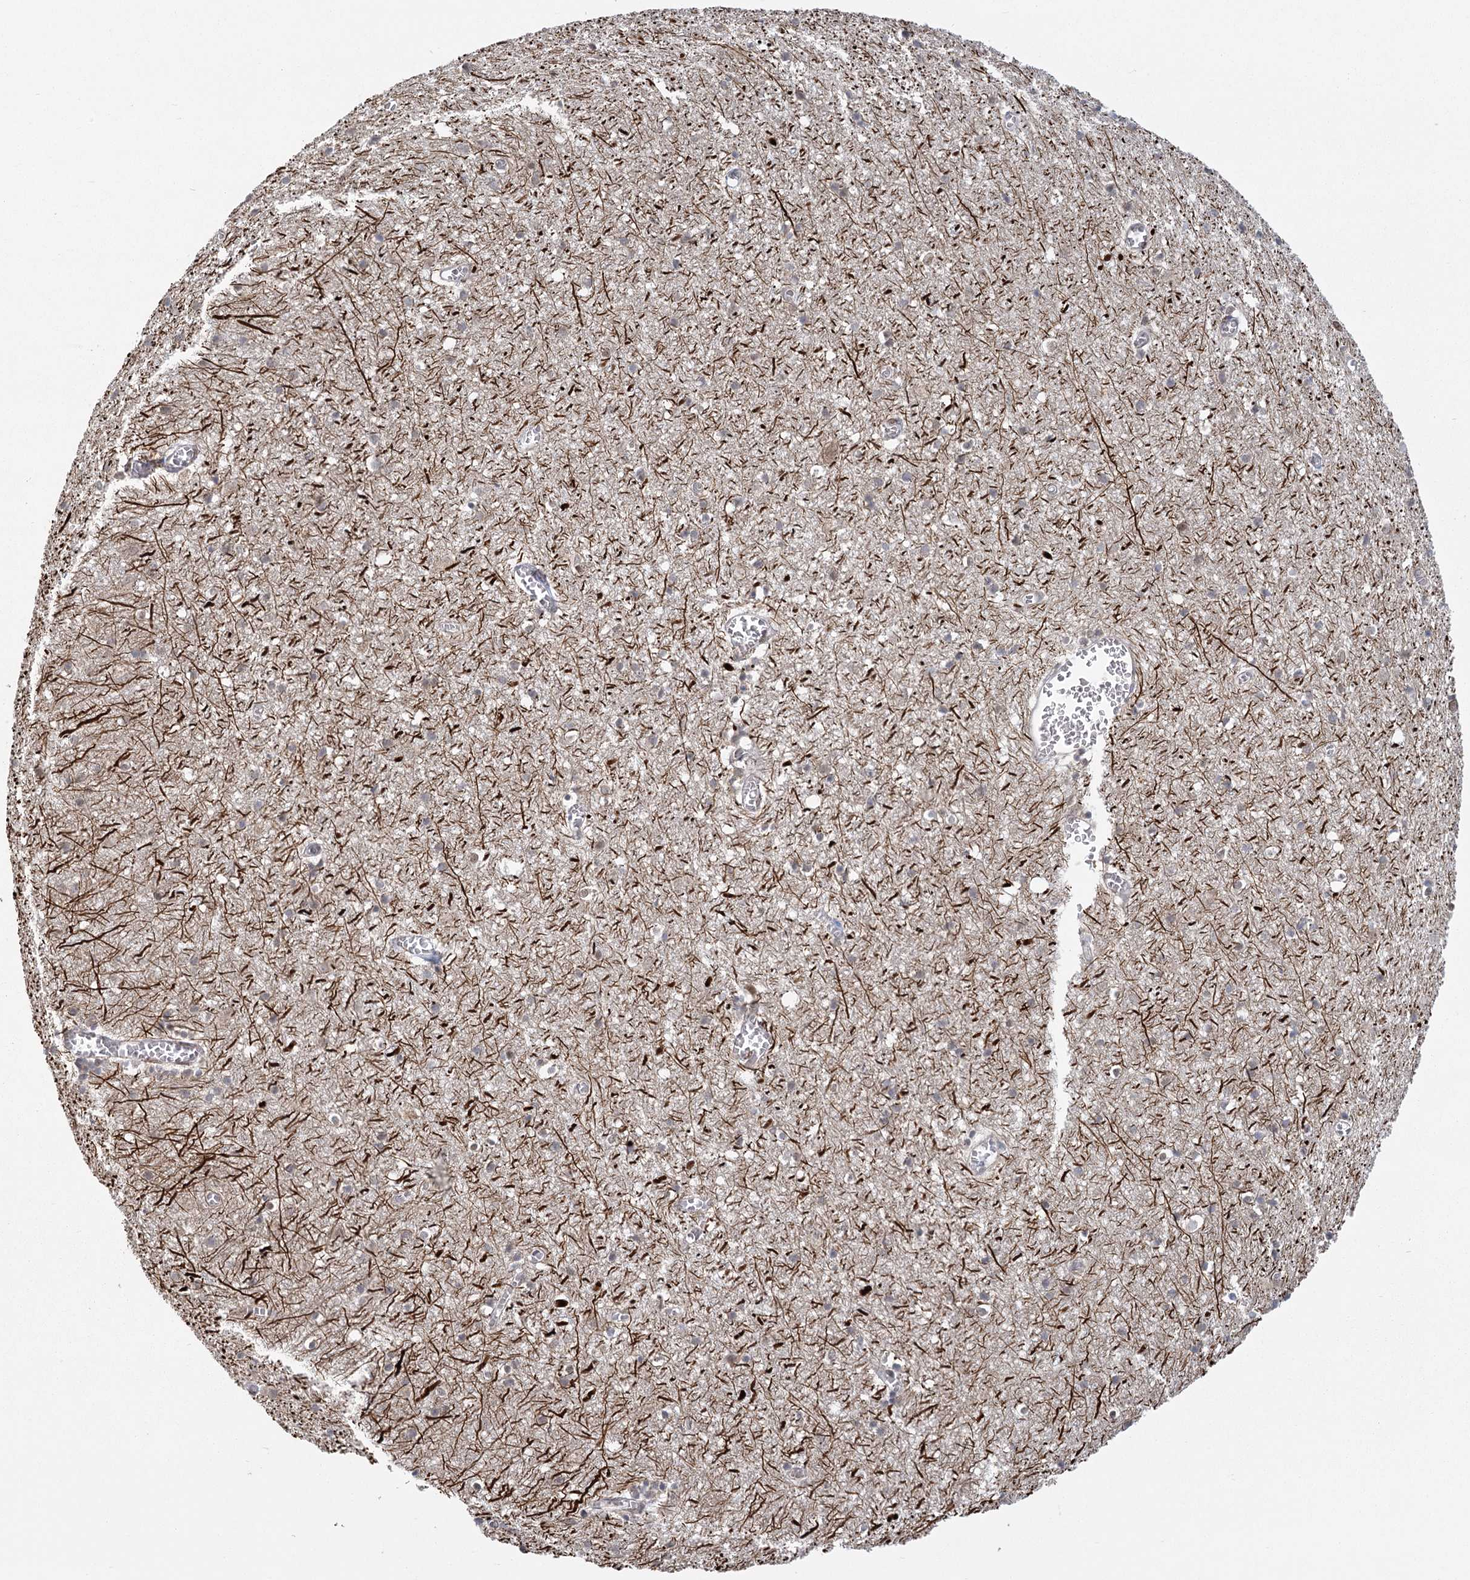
{"staining": {"intensity": "weak", "quantity": "<25%", "location": "cytoplasmic/membranous"}, "tissue": "cerebral cortex", "cell_type": "Endothelial cells", "image_type": "normal", "snomed": [{"axis": "morphology", "description": "Normal tissue, NOS"}, {"axis": "topography", "description": "Cerebral cortex"}], "caption": "Image shows no protein positivity in endothelial cells of normal cerebral cortex.", "gene": "LACTB", "patient": {"sex": "female", "age": 64}}